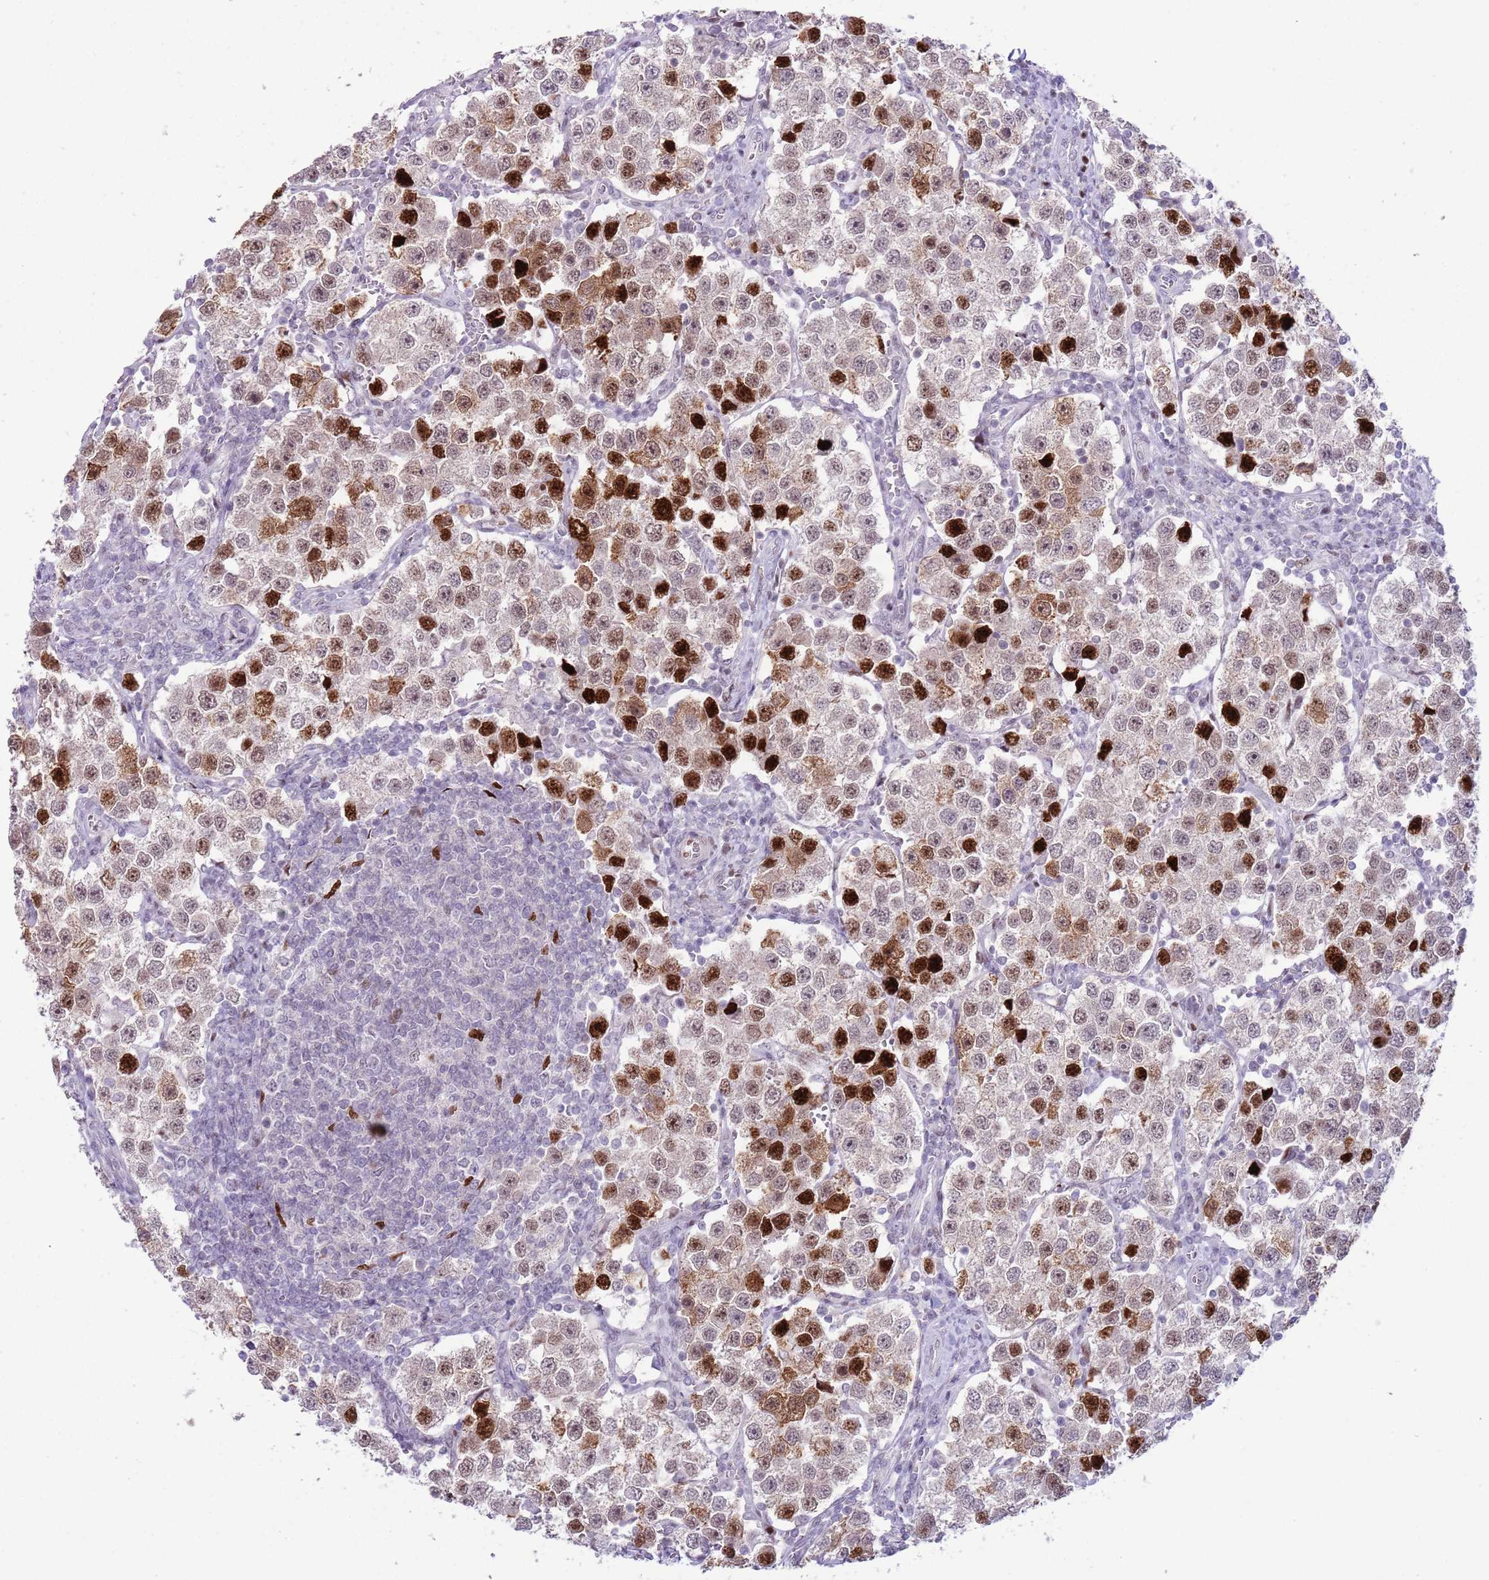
{"staining": {"intensity": "strong", "quantity": "25%-75%", "location": "nuclear"}, "tissue": "testis cancer", "cell_type": "Tumor cells", "image_type": "cancer", "snomed": [{"axis": "morphology", "description": "Seminoma, NOS"}, {"axis": "topography", "description": "Testis"}], "caption": "Seminoma (testis) stained with a brown dye shows strong nuclear positive staining in approximately 25%-75% of tumor cells.", "gene": "MFSD10", "patient": {"sex": "male", "age": 37}}